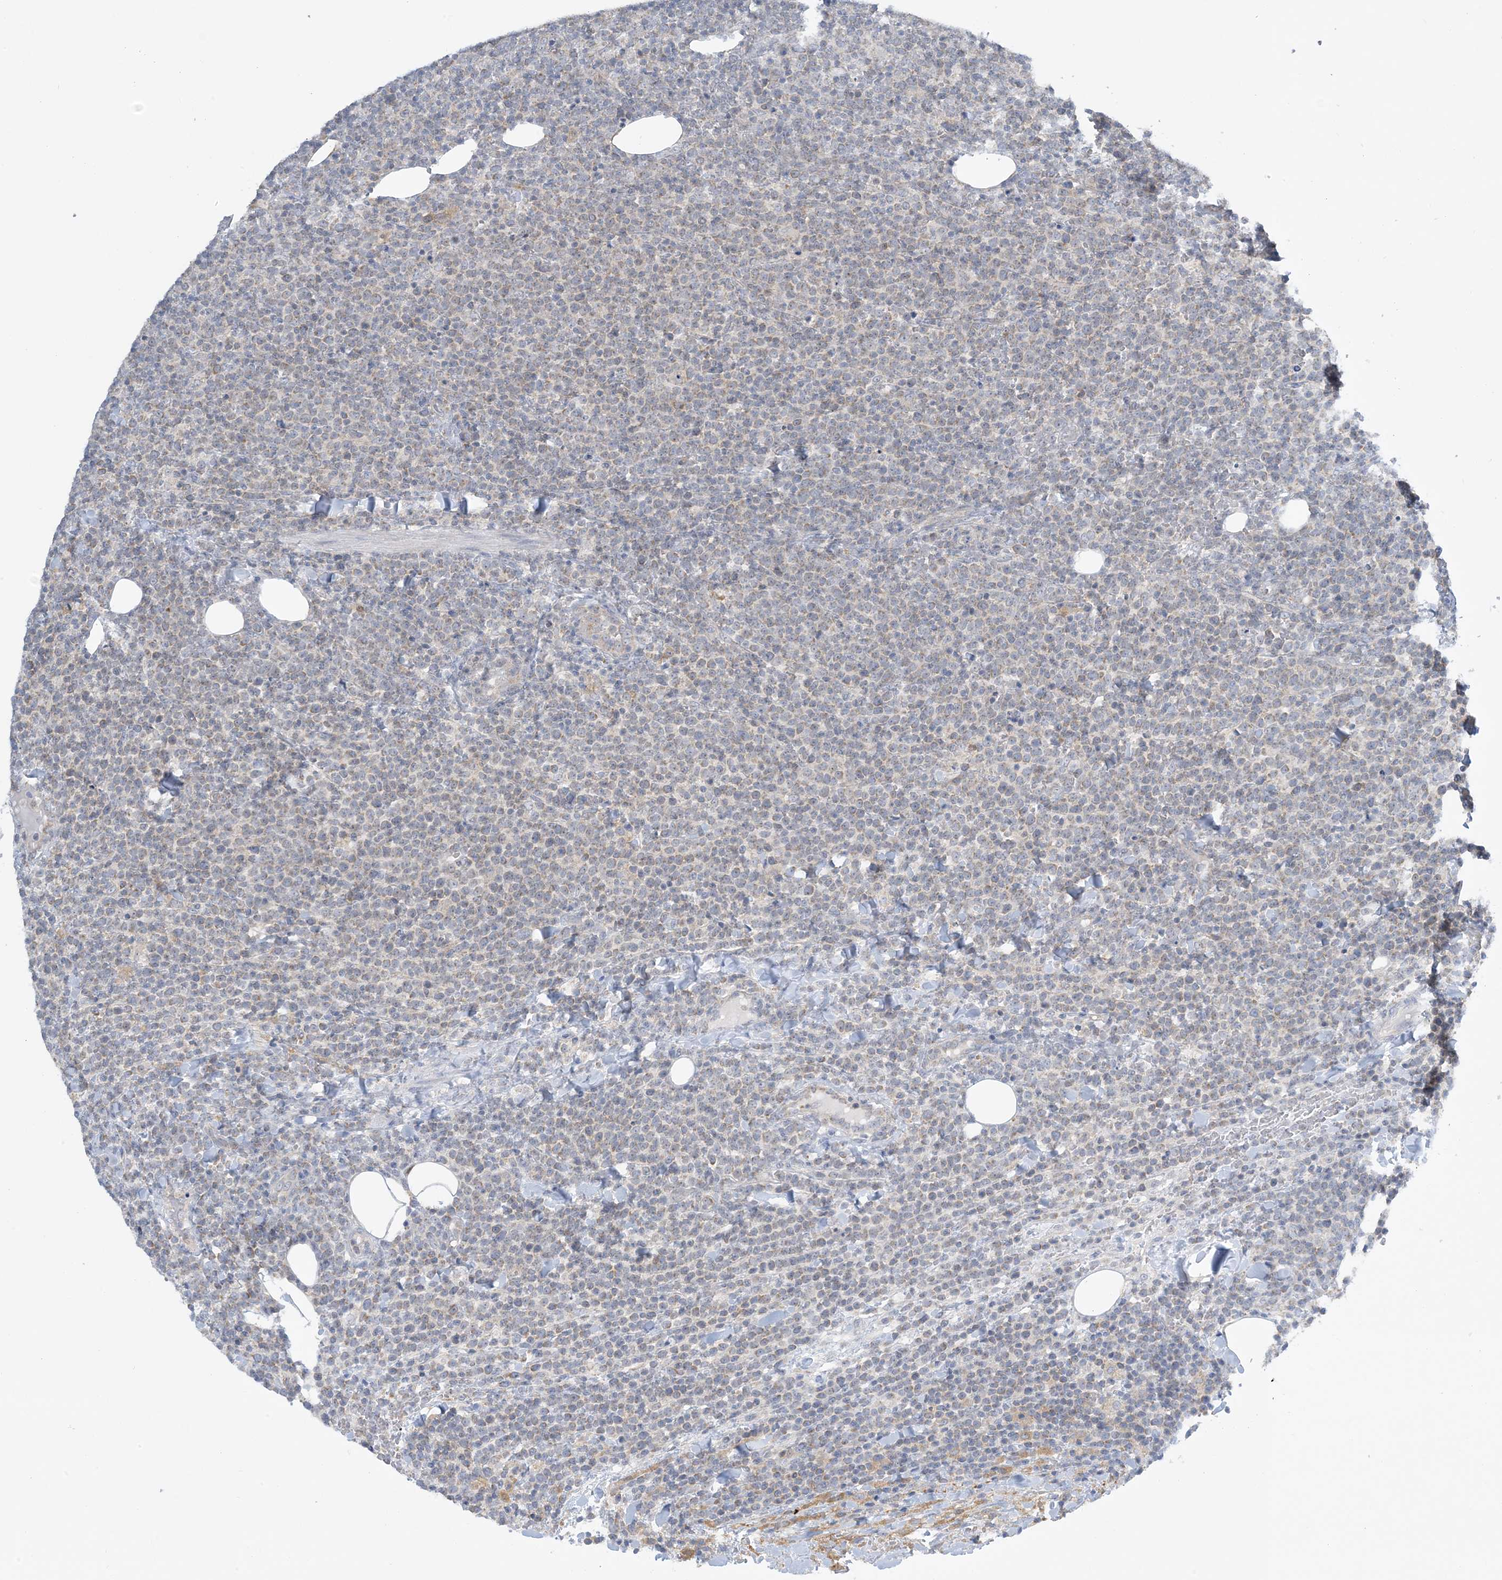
{"staining": {"intensity": "weak", "quantity": "<25%", "location": "cytoplasmic/membranous"}, "tissue": "lymphoma", "cell_type": "Tumor cells", "image_type": "cancer", "snomed": [{"axis": "morphology", "description": "Malignant lymphoma, non-Hodgkin's type, High grade"}, {"axis": "topography", "description": "Lymph node"}], "caption": "Human high-grade malignant lymphoma, non-Hodgkin's type stained for a protein using immunohistochemistry (IHC) reveals no staining in tumor cells.", "gene": "MRPS18A", "patient": {"sex": "male", "age": 61}}